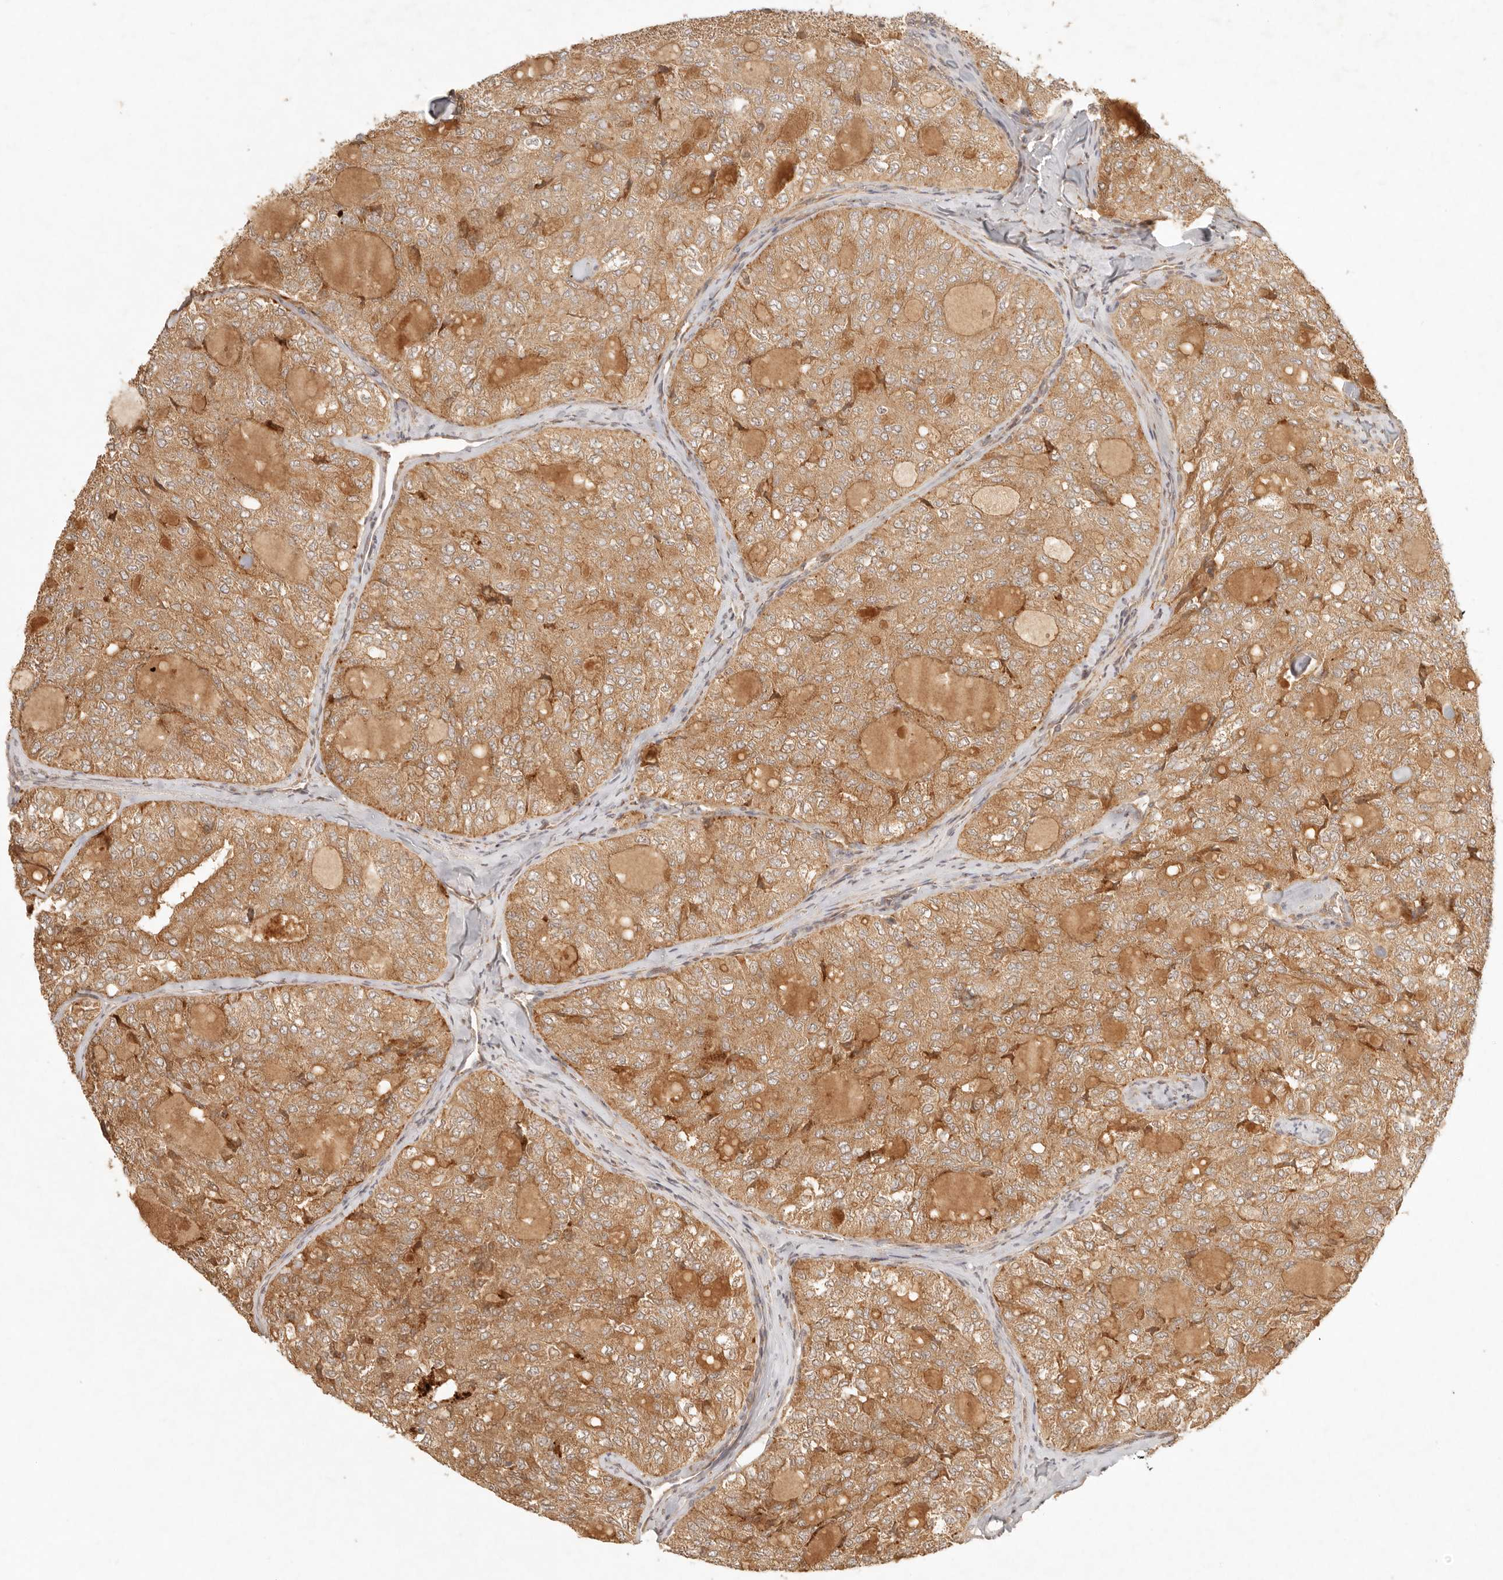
{"staining": {"intensity": "moderate", "quantity": ">75%", "location": "cytoplasmic/membranous"}, "tissue": "thyroid cancer", "cell_type": "Tumor cells", "image_type": "cancer", "snomed": [{"axis": "morphology", "description": "Follicular adenoma carcinoma, NOS"}, {"axis": "topography", "description": "Thyroid gland"}], "caption": "A brown stain highlights moderate cytoplasmic/membranous staining of a protein in thyroid cancer tumor cells.", "gene": "ANKRD61", "patient": {"sex": "male", "age": 75}}